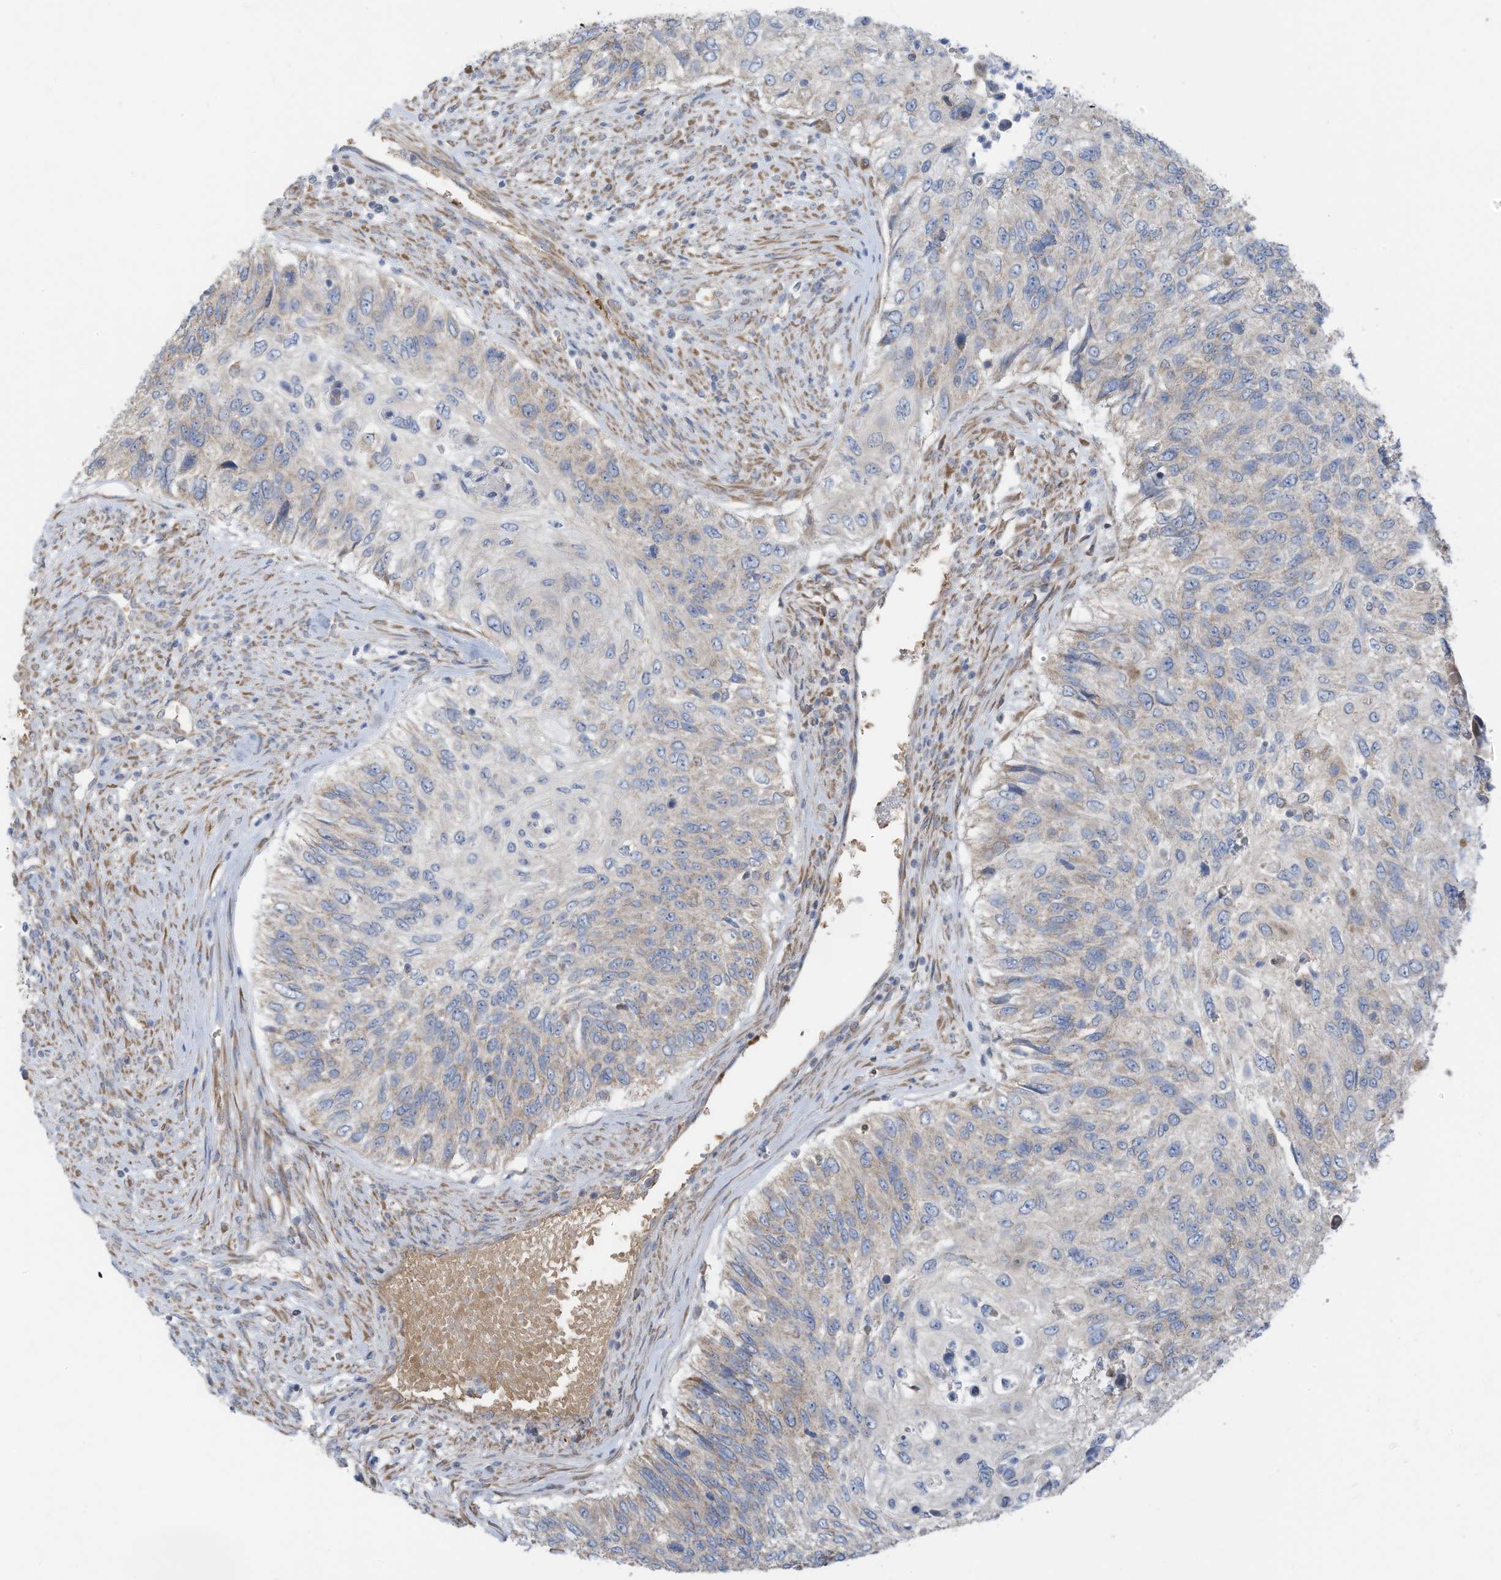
{"staining": {"intensity": "negative", "quantity": "none", "location": "none"}, "tissue": "urothelial cancer", "cell_type": "Tumor cells", "image_type": "cancer", "snomed": [{"axis": "morphology", "description": "Urothelial carcinoma, High grade"}, {"axis": "topography", "description": "Urinary bladder"}], "caption": "An image of urothelial cancer stained for a protein shows no brown staining in tumor cells. (Brightfield microscopy of DAB immunohistochemistry (IHC) at high magnification).", "gene": "EOMES", "patient": {"sex": "female", "age": 60}}